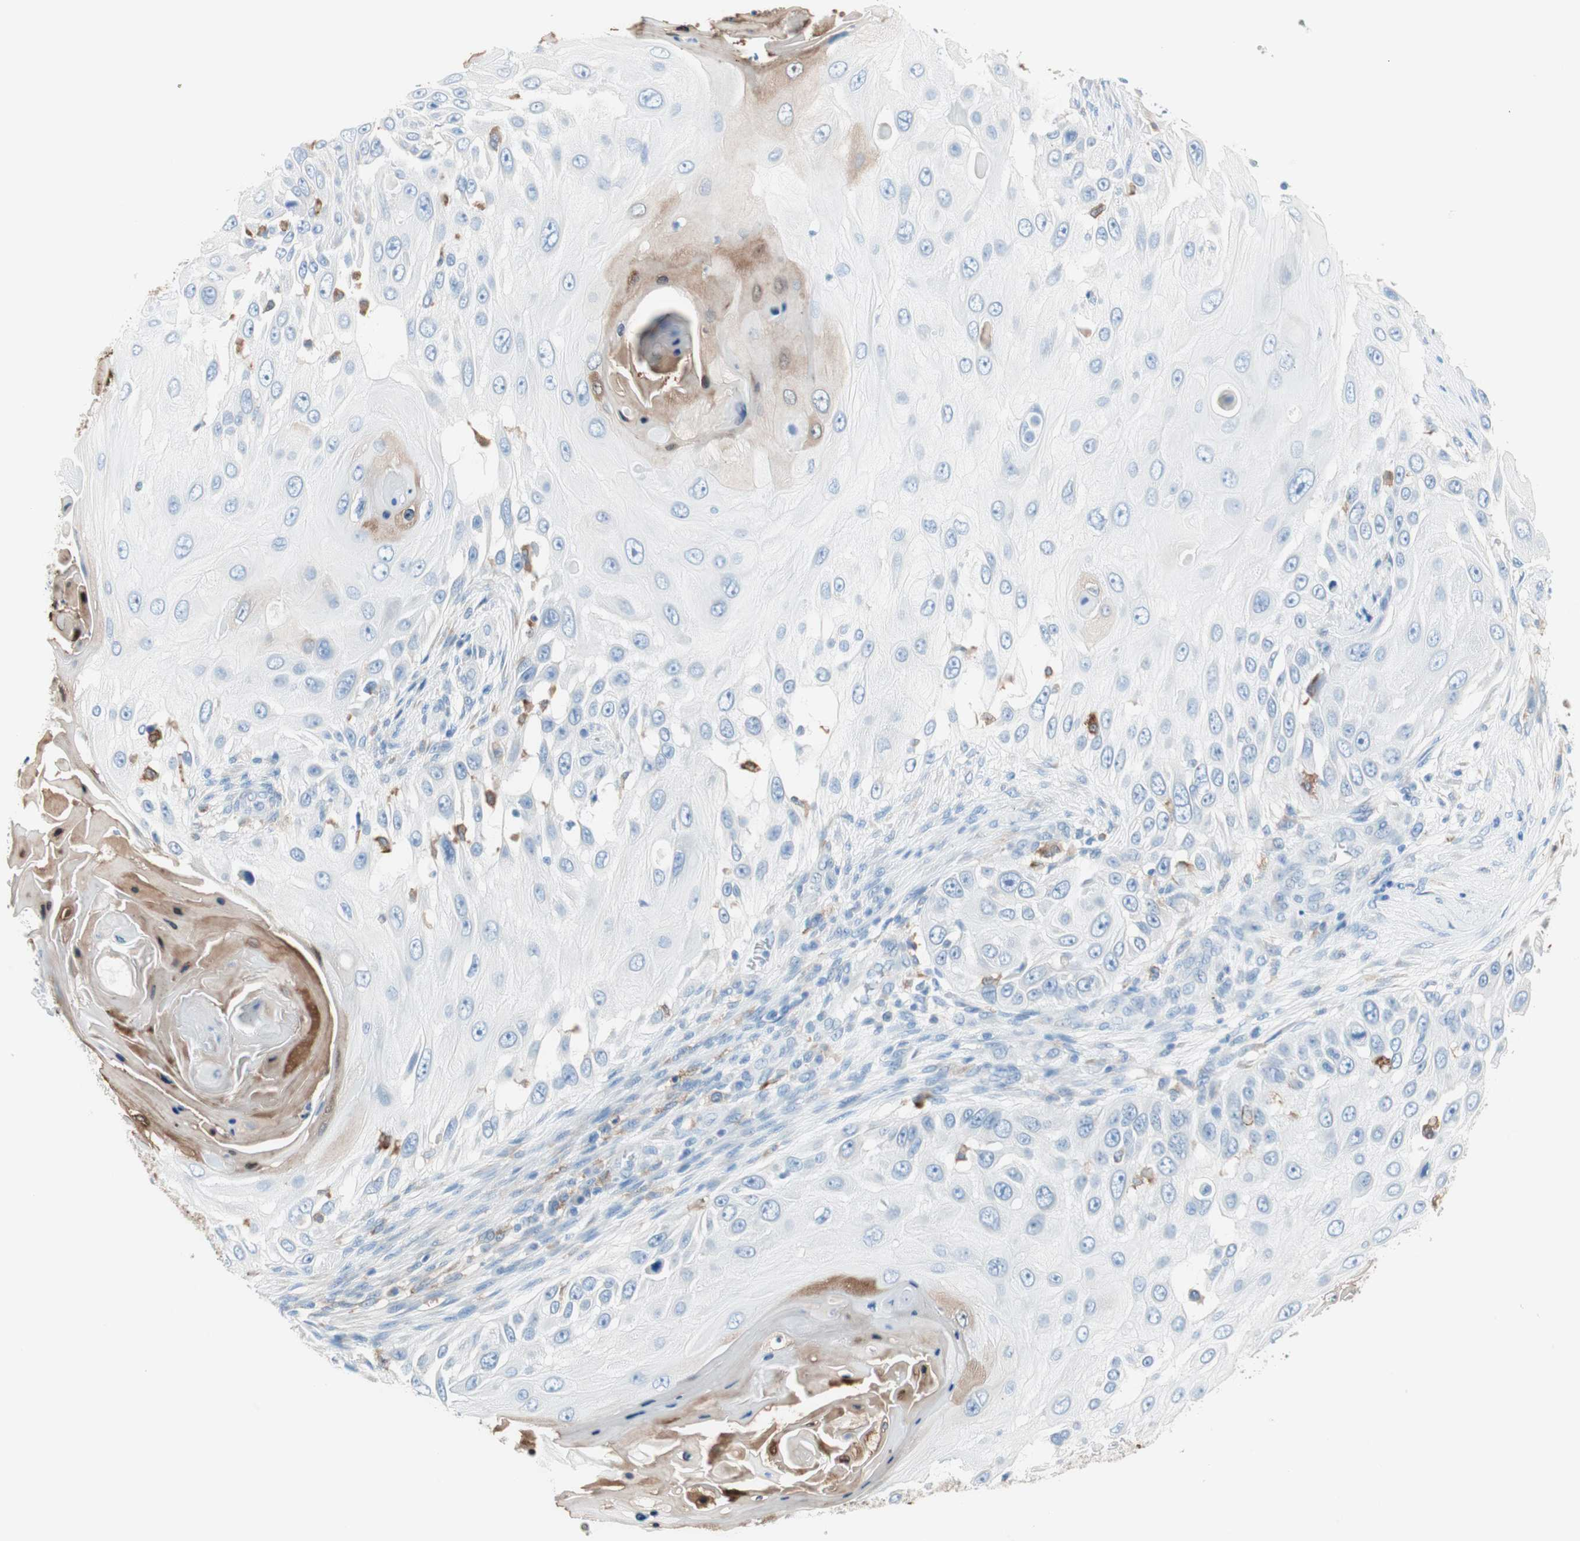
{"staining": {"intensity": "moderate", "quantity": "<25%", "location": "cytoplasmic/membranous"}, "tissue": "skin cancer", "cell_type": "Tumor cells", "image_type": "cancer", "snomed": [{"axis": "morphology", "description": "Squamous cell carcinoma, NOS"}, {"axis": "topography", "description": "Skin"}], "caption": "Immunohistochemistry staining of skin cancer (squamous cell carcinoma), which reveals low levels of moderate cytoplasmic/membranous positivity in about <25% of tumor cells indicating moderate cytoplasmic/membranous protein positivity. The staining was performed using DAB (3,3'-diaminobenzidine) (brown) for protein detection and nuclei were counterstained in hematoxylin (blue).", "gene": "GLUL", "patient": {"sex": "female", "age": 44}}